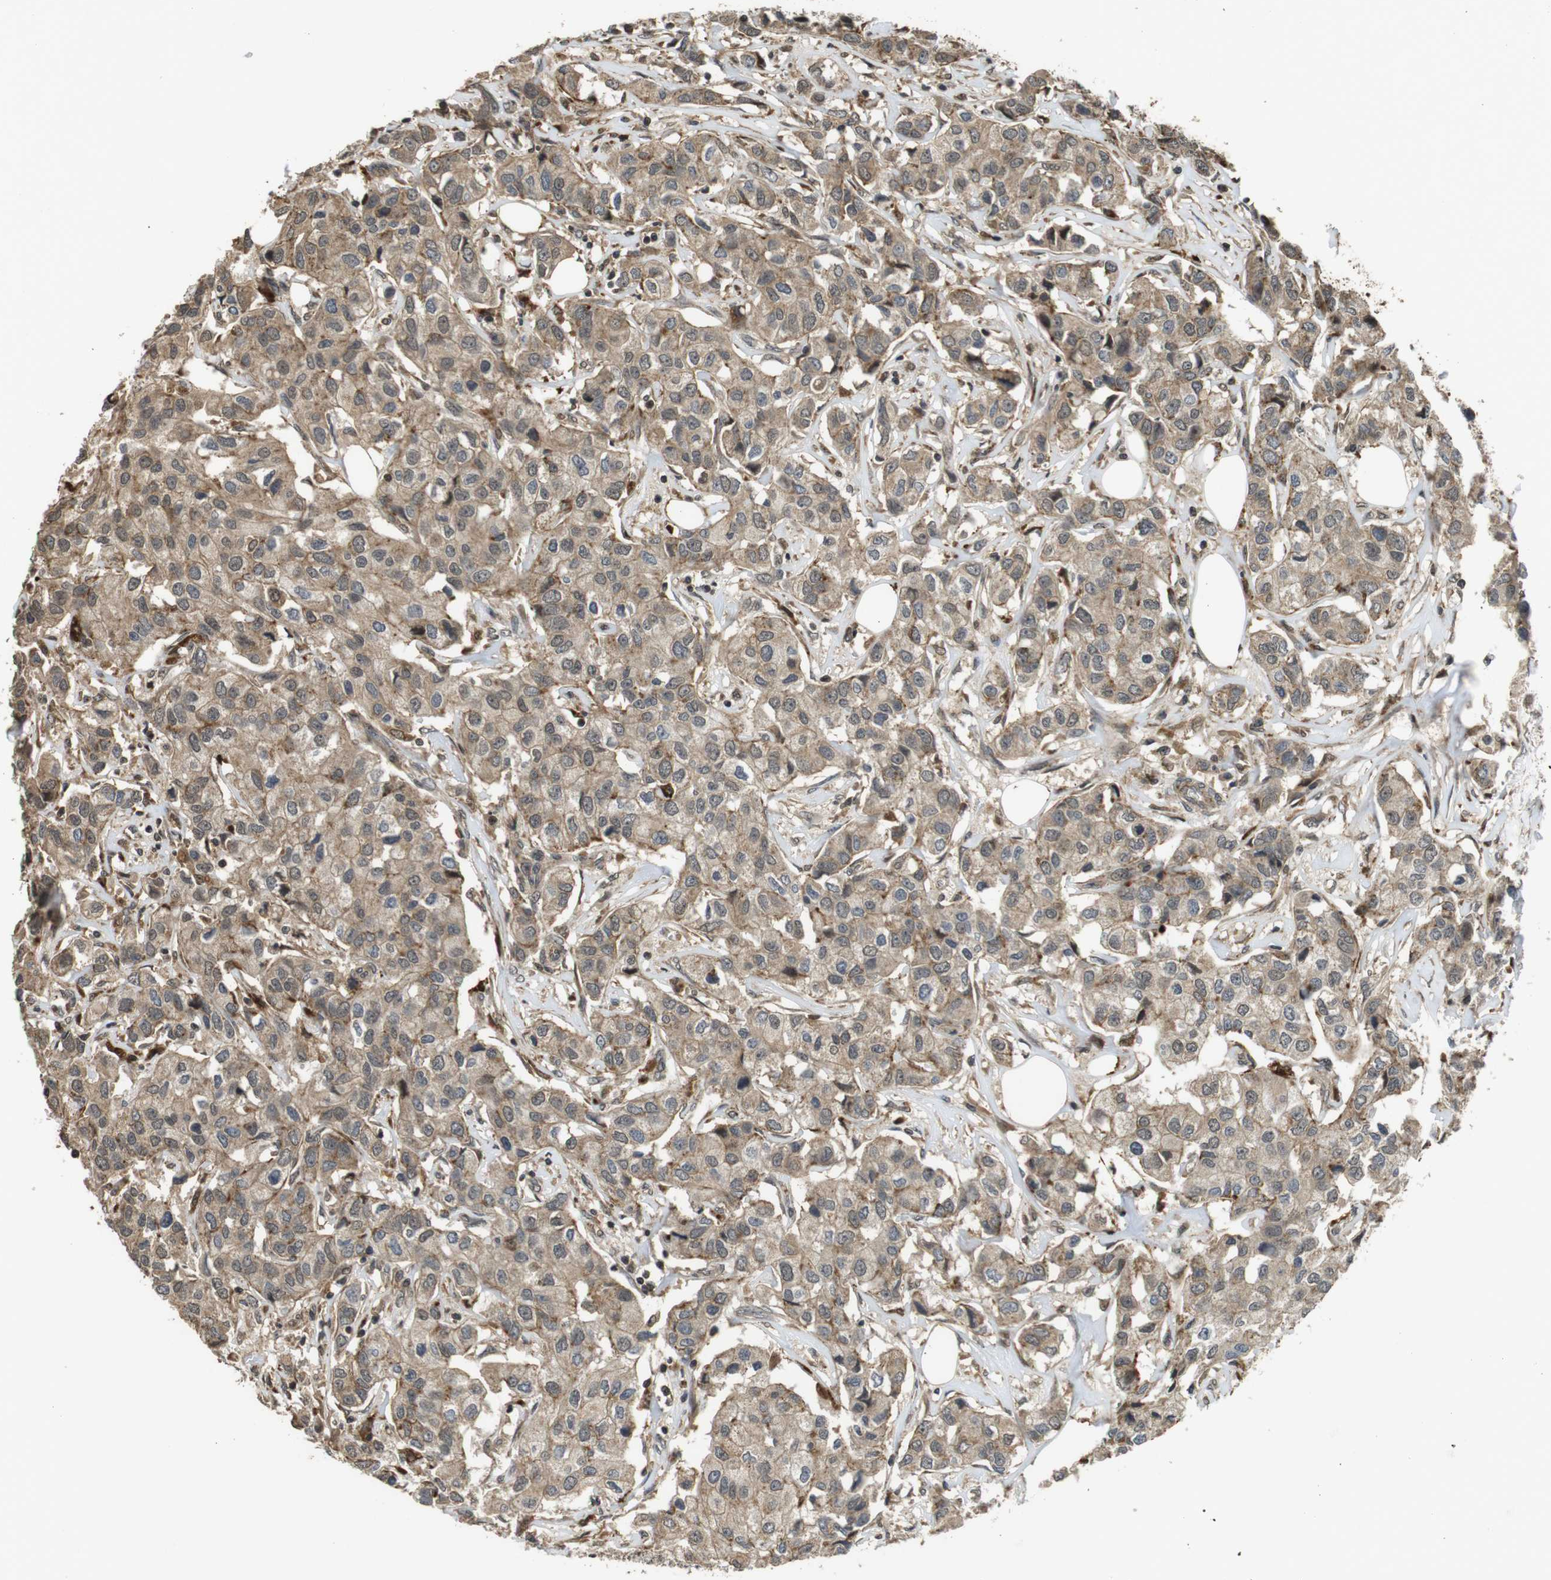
{"staining": {"intensity": "weak", "quantity": ">75%", "location": "cytoplasmic/membranous"}, "tissue": "breast cancer", "cell_type": "Tumor cells", "image_type": "cancer", "snomed": [{"axis": "morphology", "description": "Duct carcinoma"}, {"axis": "topography", "description": "Breast"}], "caption": "Immunohistochemistry (IHC) of human breast intraductal carcinoma shows low levels of weak cytoplasmic/membranous expression in approximately >75% of tumor cells.", "gene": "FZD10", "patient": {"sex": "female", "age": 80}}